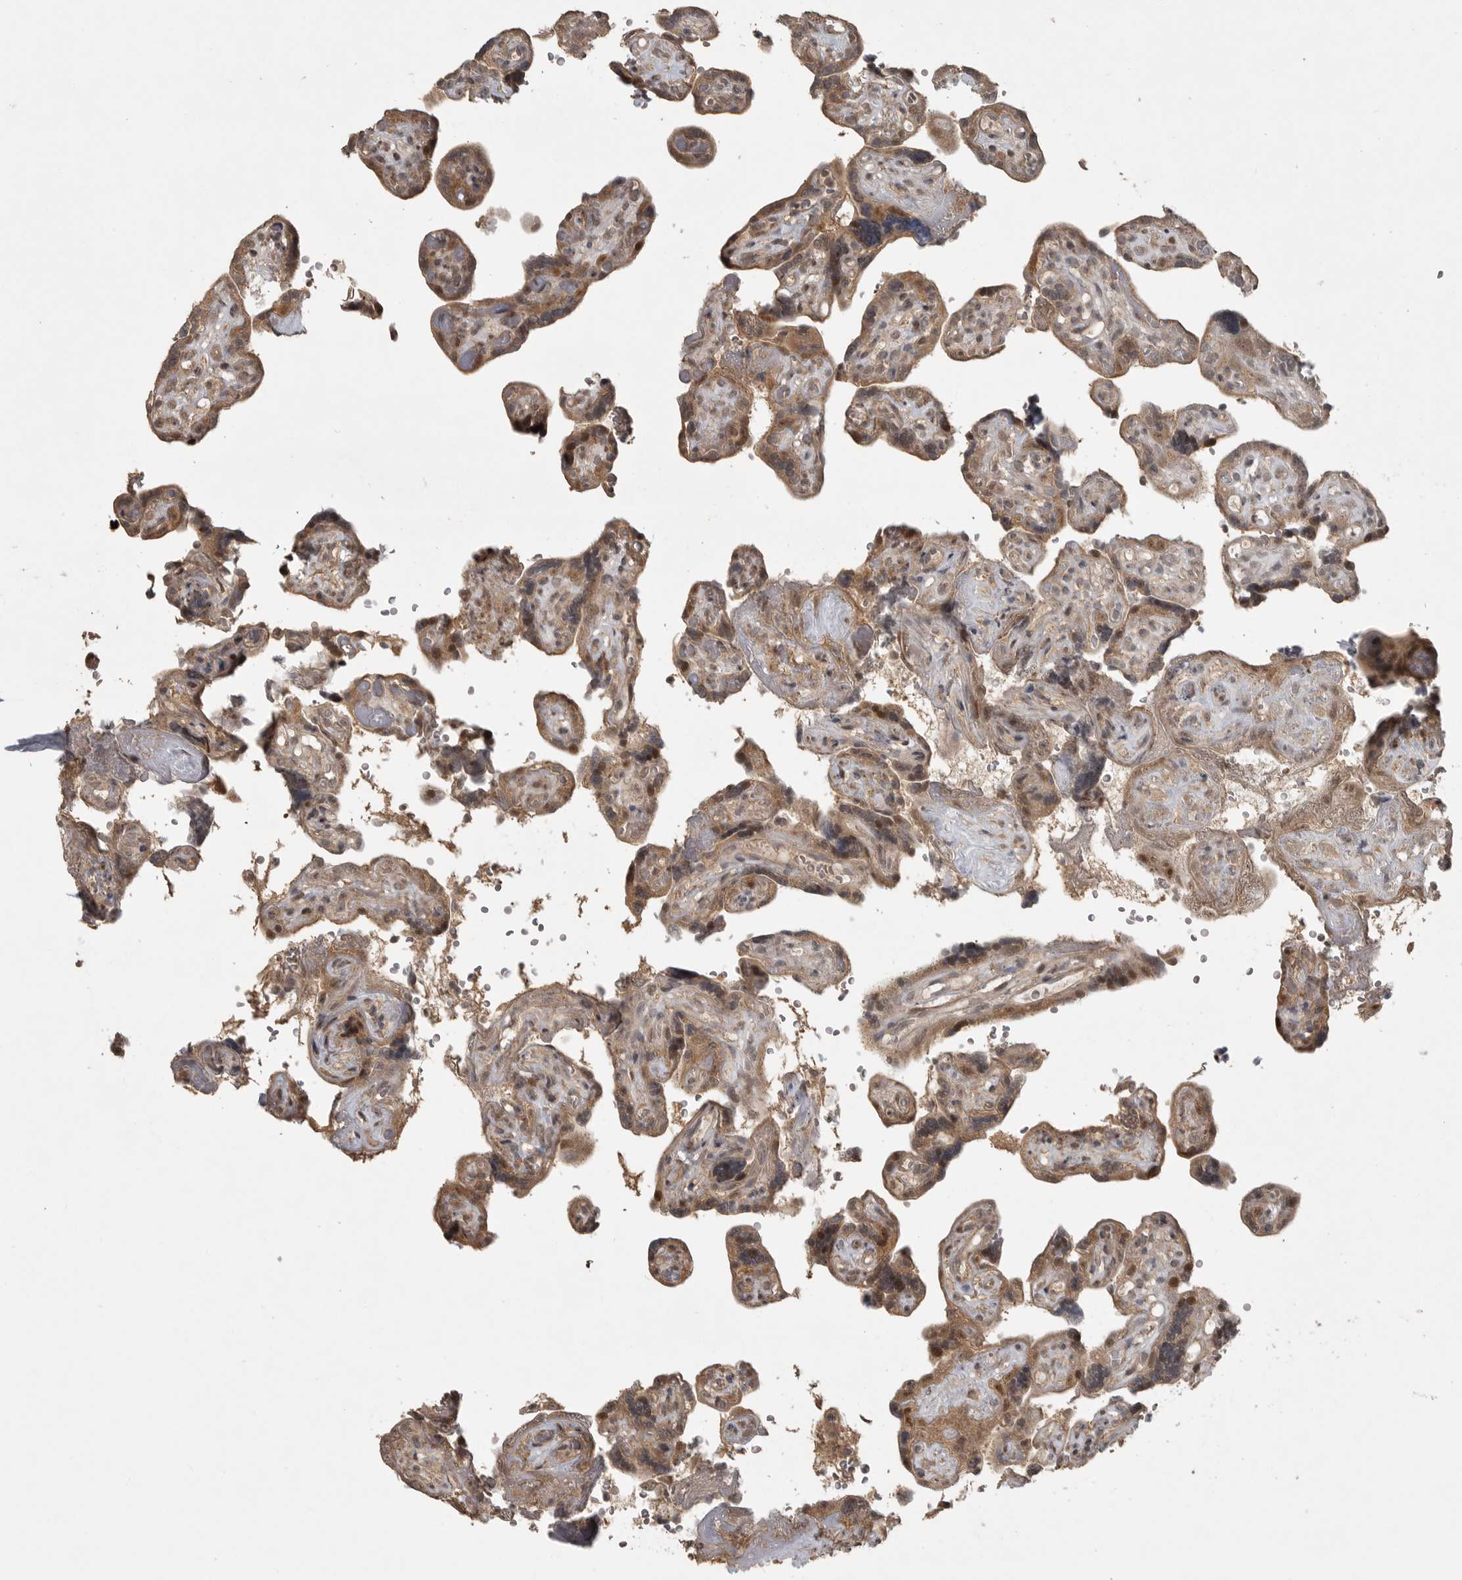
{"staining": {"intensity": "moderate", "quantity": ">75%", "location": "cytoplasmic/membranous,nuclear"}, "tissue": "placenta", "cell_type": "Decidual cells", "image_type": "normal", "snomed": [{"axis": "morphology", "description": "Normal tissue, NOS"}, {"axis": "topography", "description": "Placenta"}], "caption": "Normal placenta was stained to show a protein in brown. There is medium levels of moderate cytoplasmic/membranous,nuclear staining in approximately >75% of decidual cells.", "gene": "LLGL1", "patient": {"sex": "female", "age": 30}}